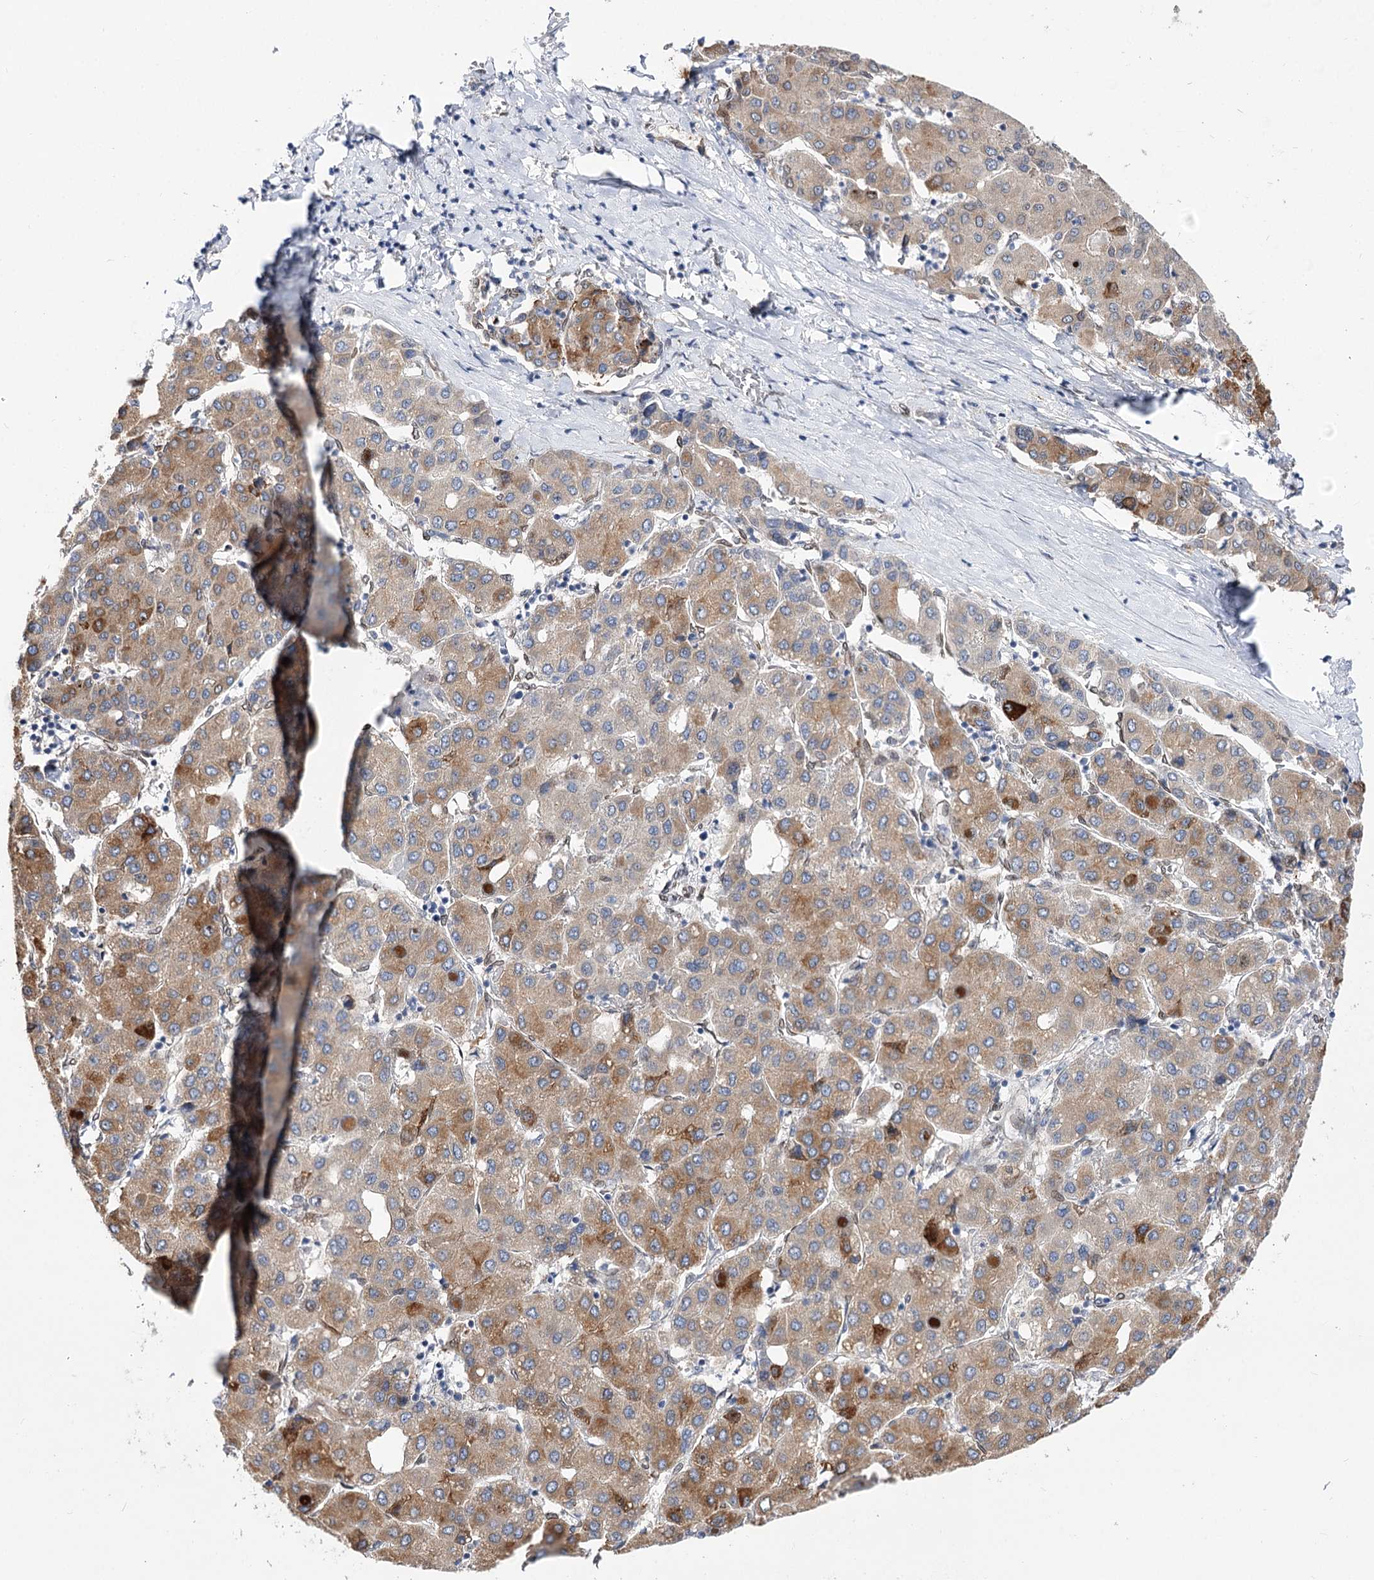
{"staining": {"intensity": "moderate", "quantity": ">75%", "location": "cytoplasmic/membranous"}, "tissue": "liver cancer", "cell_type": "Tumor cells", "image_type": "cancer", "snomed": [{"axis": "morphology", "description": "Carcinoma, Hepatocellular, NOS"}, {"axis": "topography", "description": "Liver"}], "caption": "Human liver cancer stained with a protein marker displays moderate staining in tumor cells.", "gene": "TMEM201", "patient": {"sex": "male", "age": 65}}